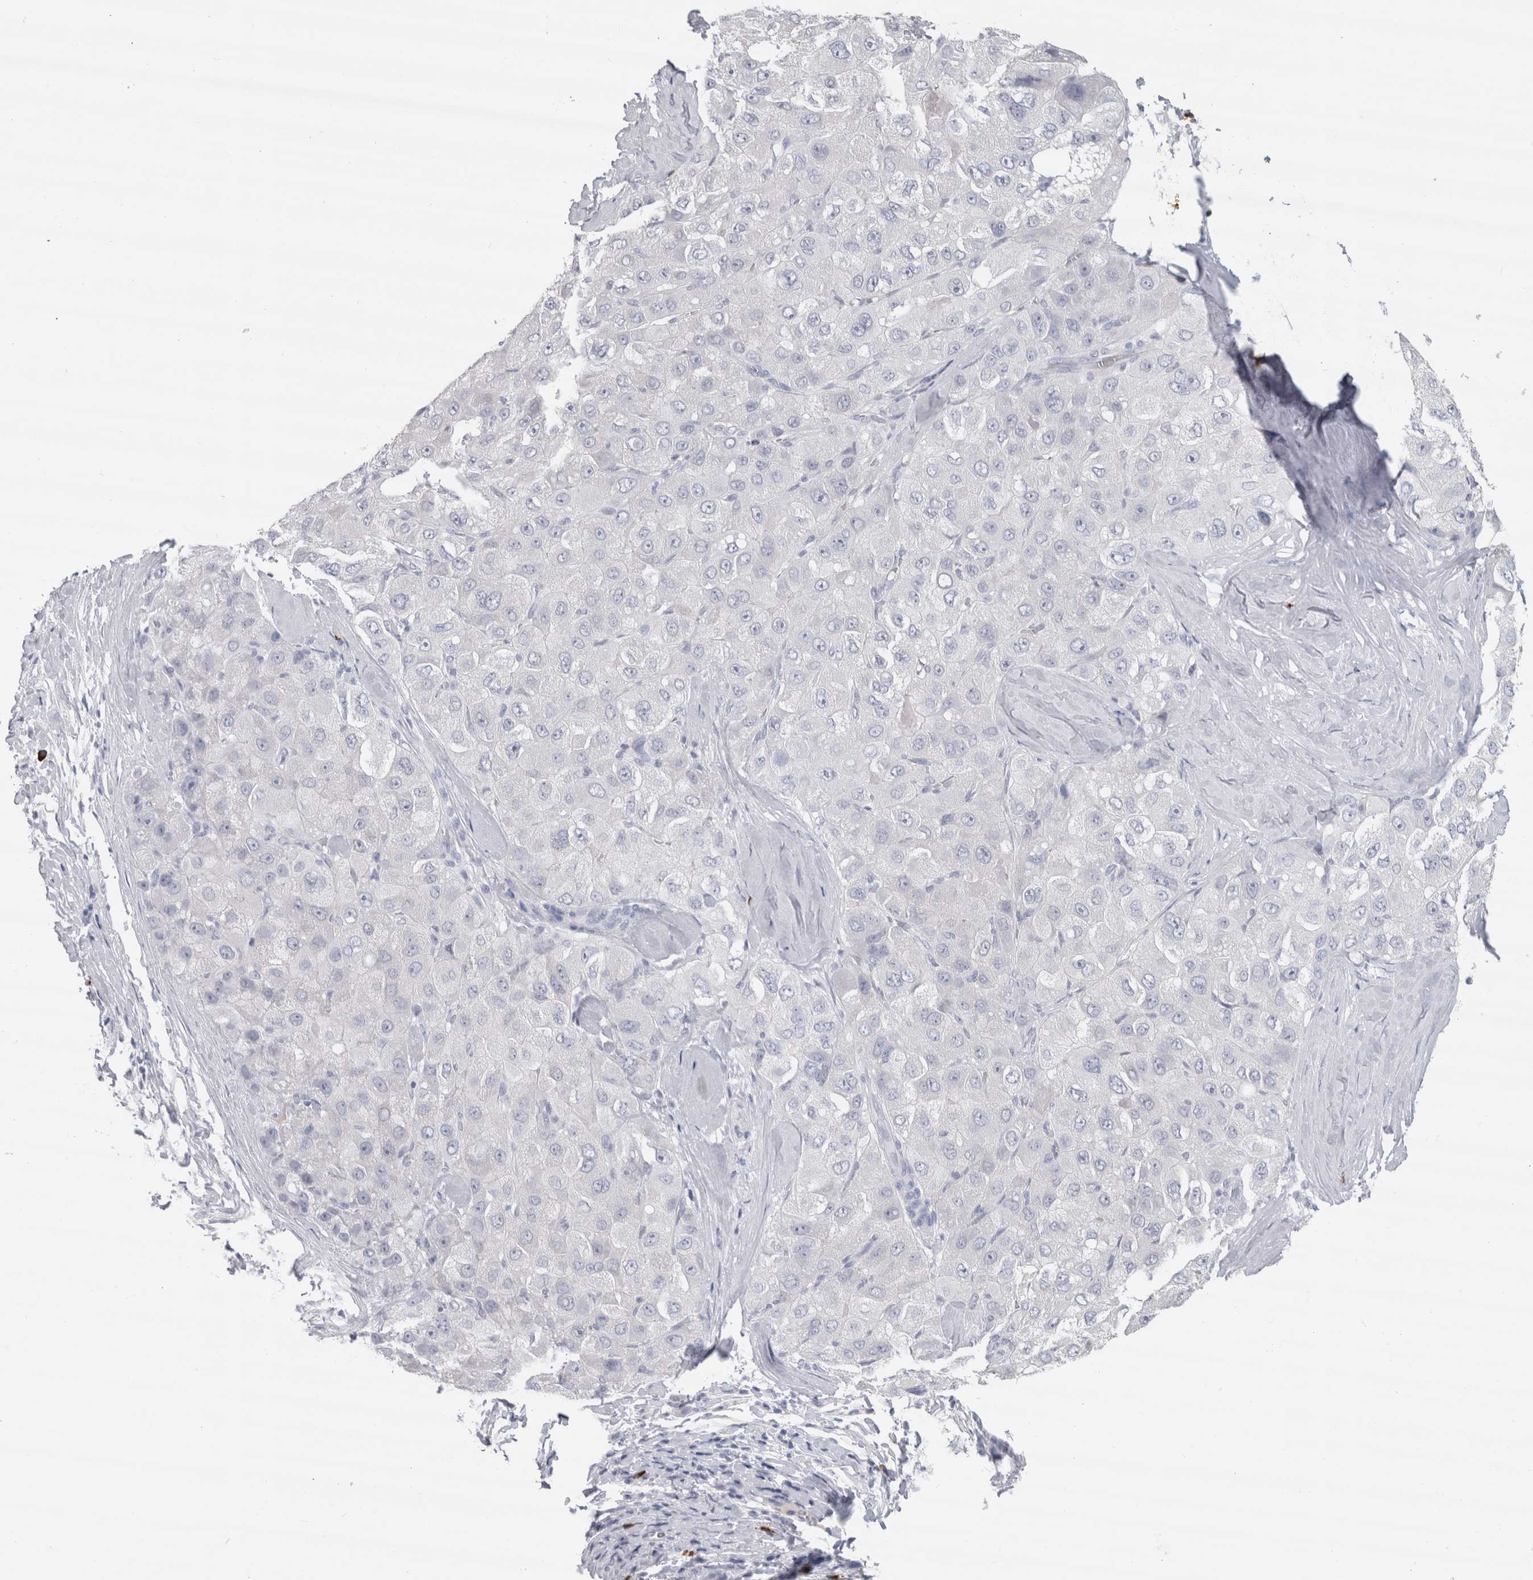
{"staining": {"intensity": "negative", "quantity": "none", "location": "none"}, "tissue": "liver cancer", "cell_type": "Tumor cells", "image_type": "cancer", "snomed": [{"axis": "morphology", "description": "Carcinoma, Hepatocellular, NOS"}, {"axis": "topography", "description": "Liver"}], "caption": "The image displays no significant staining in tumor cells of liver cancer (hepatocellular carcinoma).", "gene": "CDH17", "patient": {"sex": "male", "age": 80}}